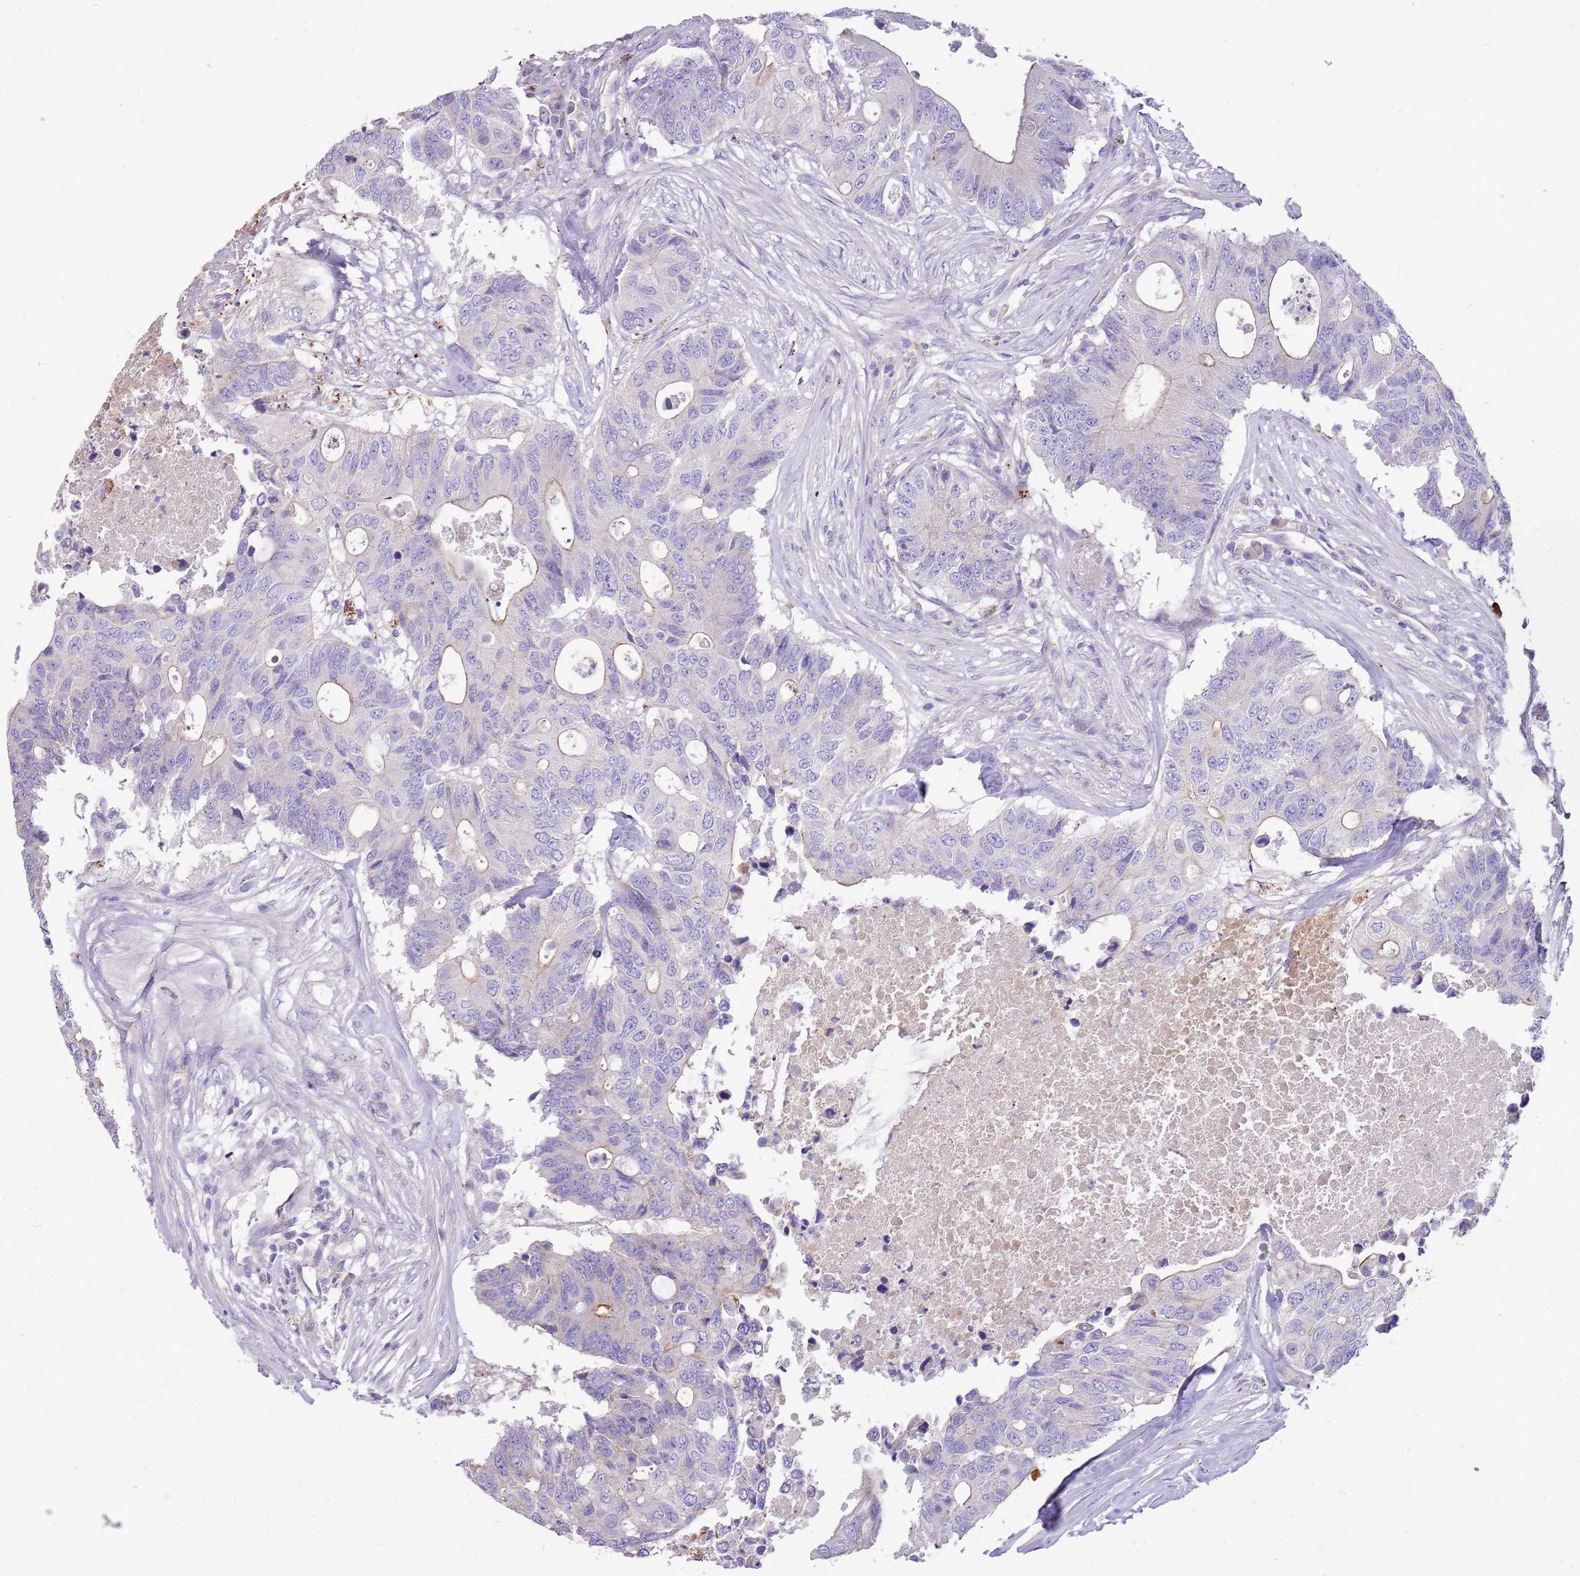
{"staining": {"intensity": "weak", "quantity": "<25%", "location": "cytoplasmic/membranous"}, "tissue": "colorectal cancer", "cell_type": "Tumor cells", "image_type": "cancer", "snomed": [{"axis": "morphology", "description": "Adenocarcinoma, NOS"}, {"axis": "topography", "description": "Colon"}], "caption": "There is no significant expression in tumor cells of colorectal adenocarcinoma.", "gene": "NTN4", "patient": {"sex": "male", "age": 71}}